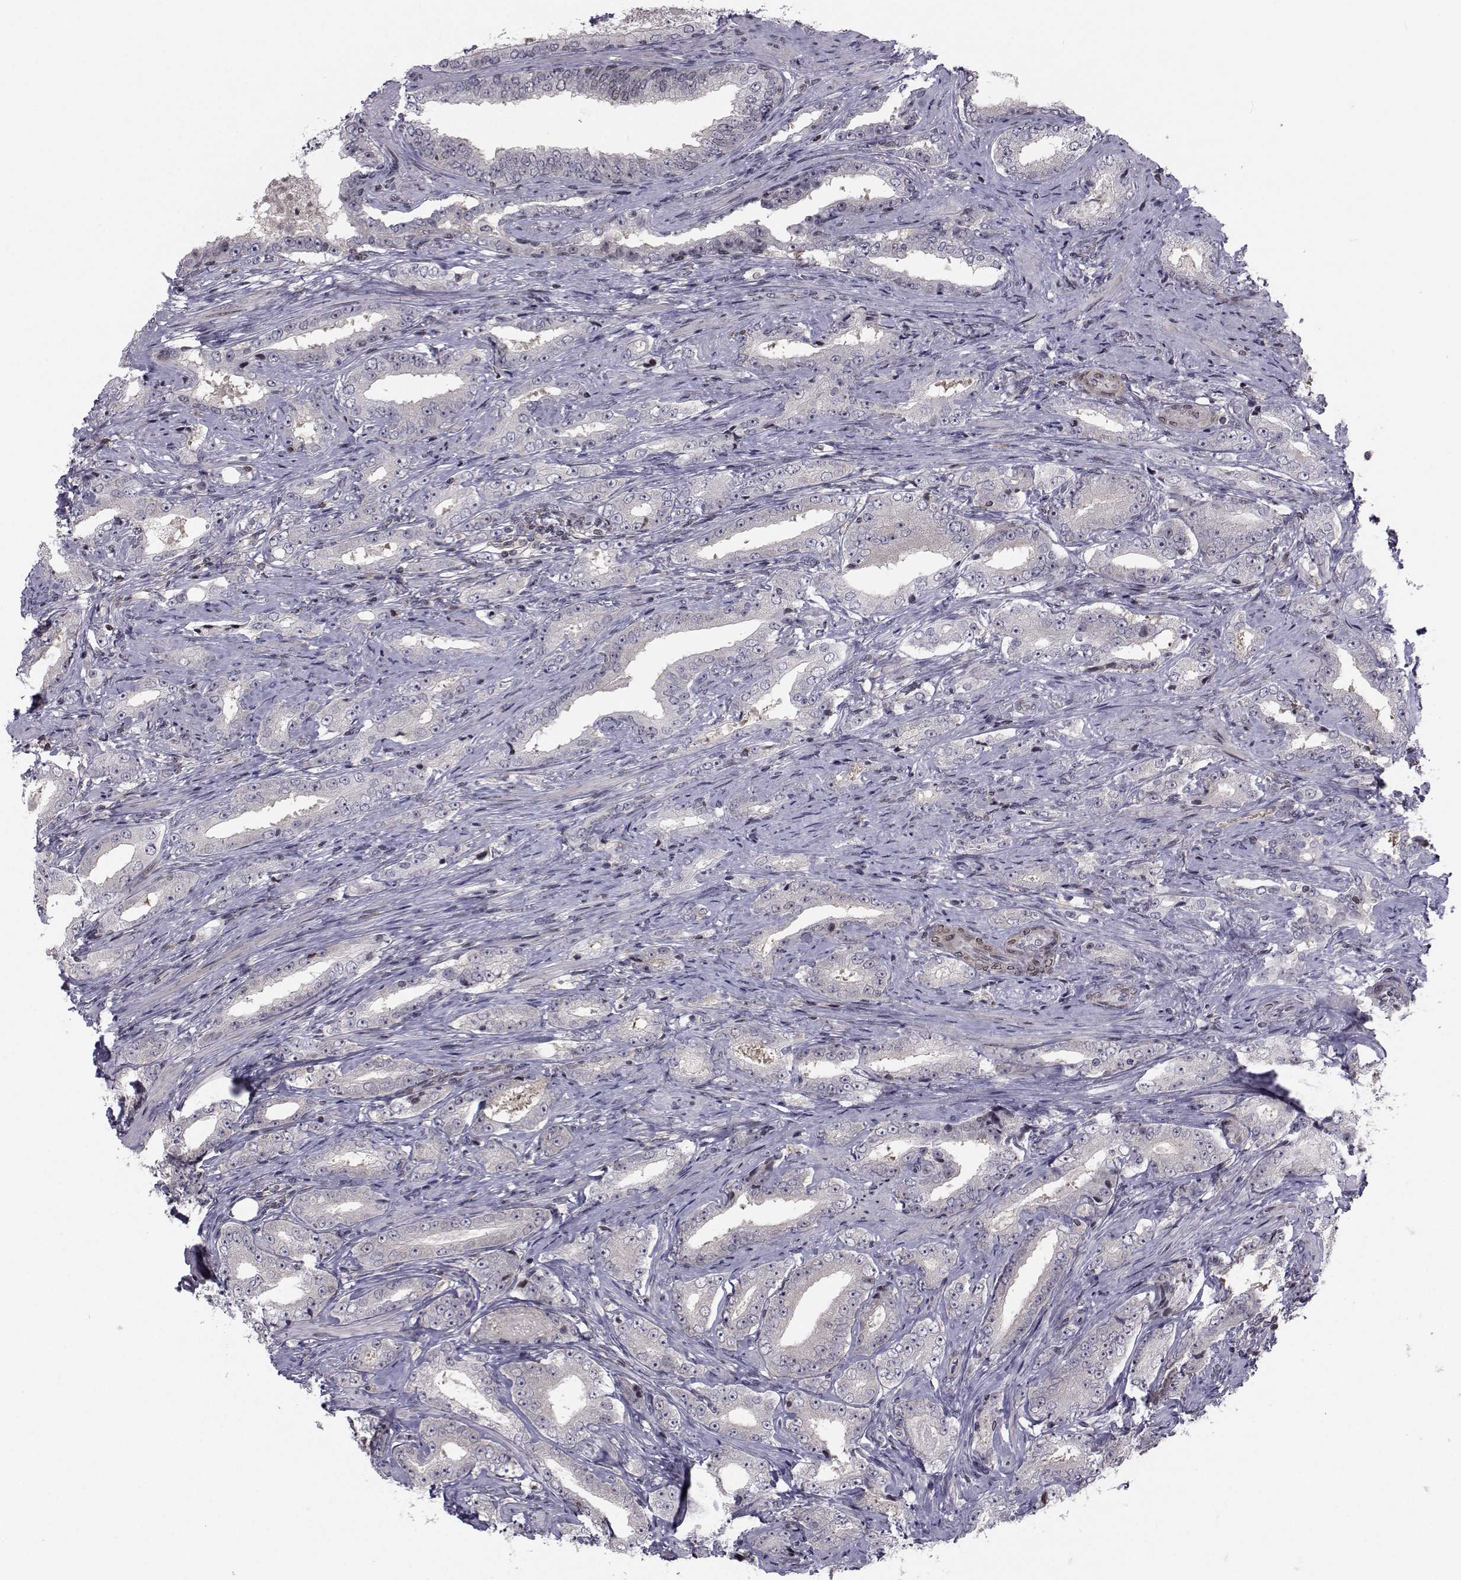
{"staining": {"intensity": "negative", "quantity": "none", "location": "none"}, "tissue": "prostate cancer", "cell_type": "Tumor cells", "image_type": "cancer", "snomed": [{"axis": "morphology", "description": "Adenocarcinoma, Low grade"}, {"axis": "topography", "description": "Prostate and seminal vesicle, NOS"}], "caption": "High power microscopy micrograph of an immunohistochemistry (IHC) photomicrograph of prostate cancer (low-grade adenocarcinoma), revealing no significant staining in tumor cells.", "gene": "PCP4L1", "patient": {"sex": "male", "age": 61}}